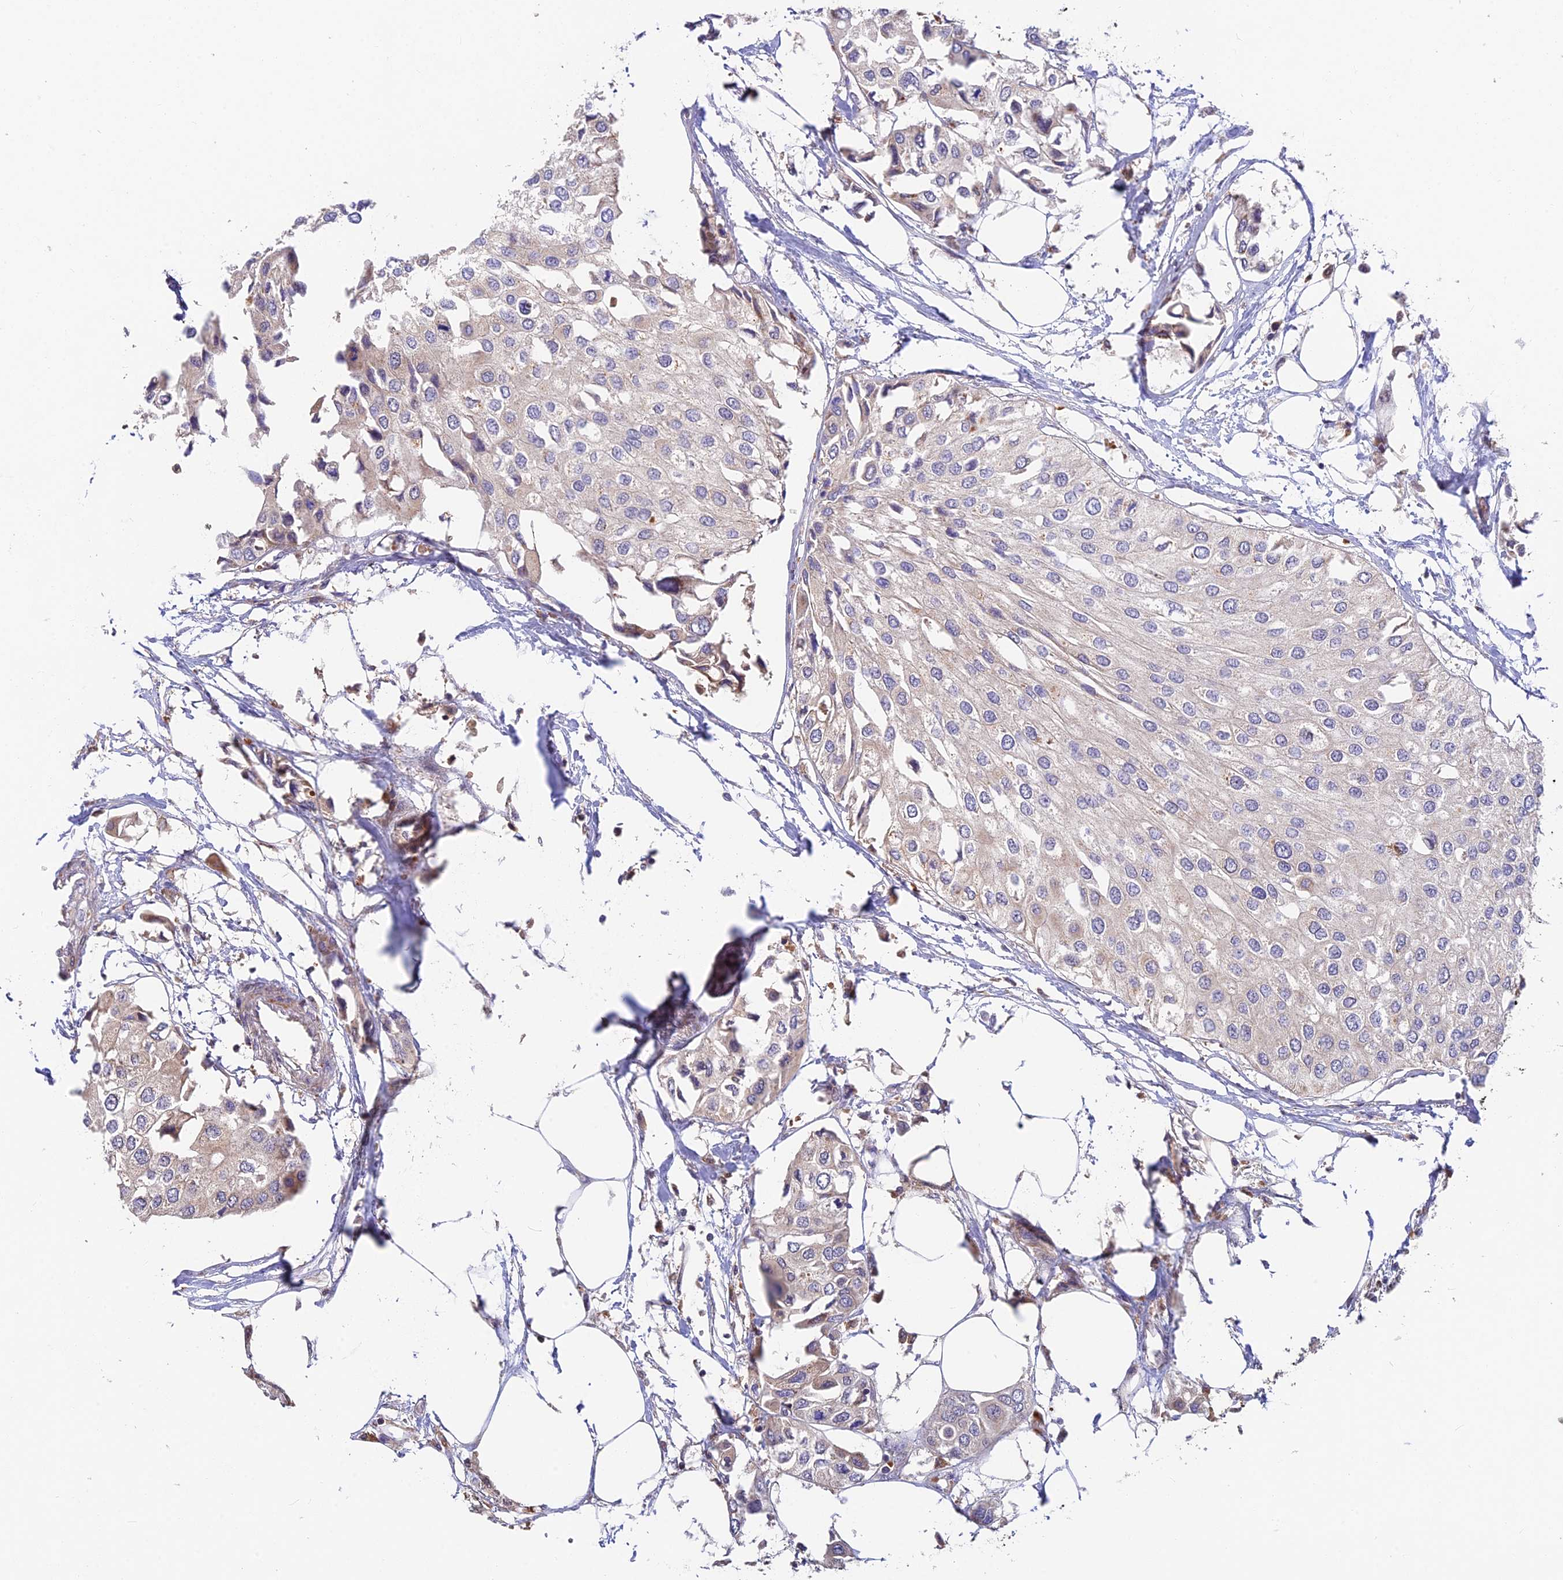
{"staining": {"intensity": "negative", "quantity": "none", "location": "none"}, "tissue": "urothelial cancer", "cell_type": "Tumor cells", "image_type": "cancer", "snomed": [{"axis": "morphology", "description": "Urothelial carcinoma, High grade"}, {"axis": "topography", "description": "Urinary bladder"}], "caption": "DAB immunohistochemical staining of urothelial cancer displays no significant expression in tumor cells. (DAB (3,3'-diaminobenzidine) immunohistochemistry, high magnification).", "gene": "FUOM", "patient": {"sex": "male", "age": 64}}